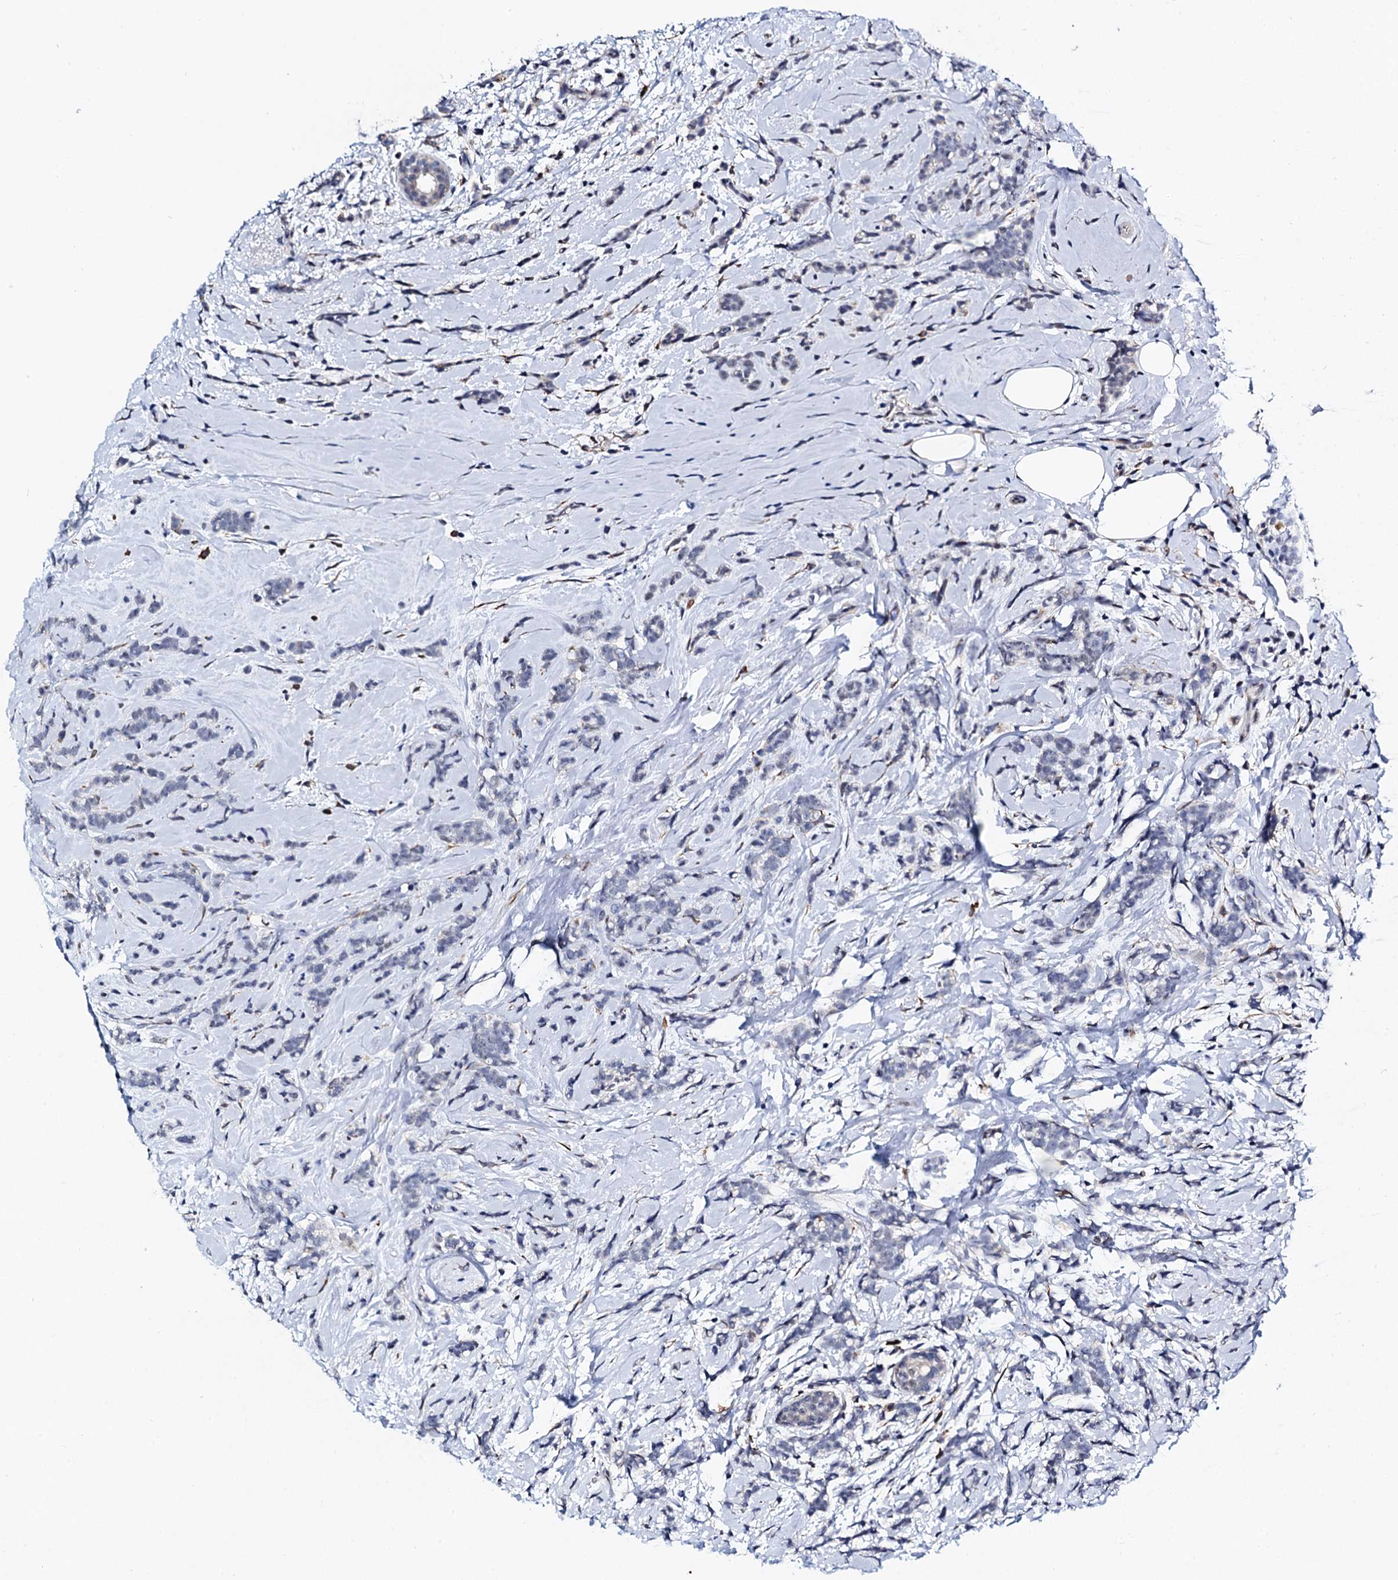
{"staining": {"intensity": "negative", "quantity": "none", "location": "none"}, "tissue": "breast cancer", "cell_type": "Tumor cells", "image_type": "cancer", "snomed": [{"axis": "morphology", "description": "Lobular carcinoma"}, {"axis": "topography", "description": "Breast"}], "caption": "A photomicrograph of breast cancer (lobular carcinoma) stained for a protein demonstrates no brown staining in tumor cells.", "gene": "SLC7A10", "patient": {"sex": "female", "age": 58}}